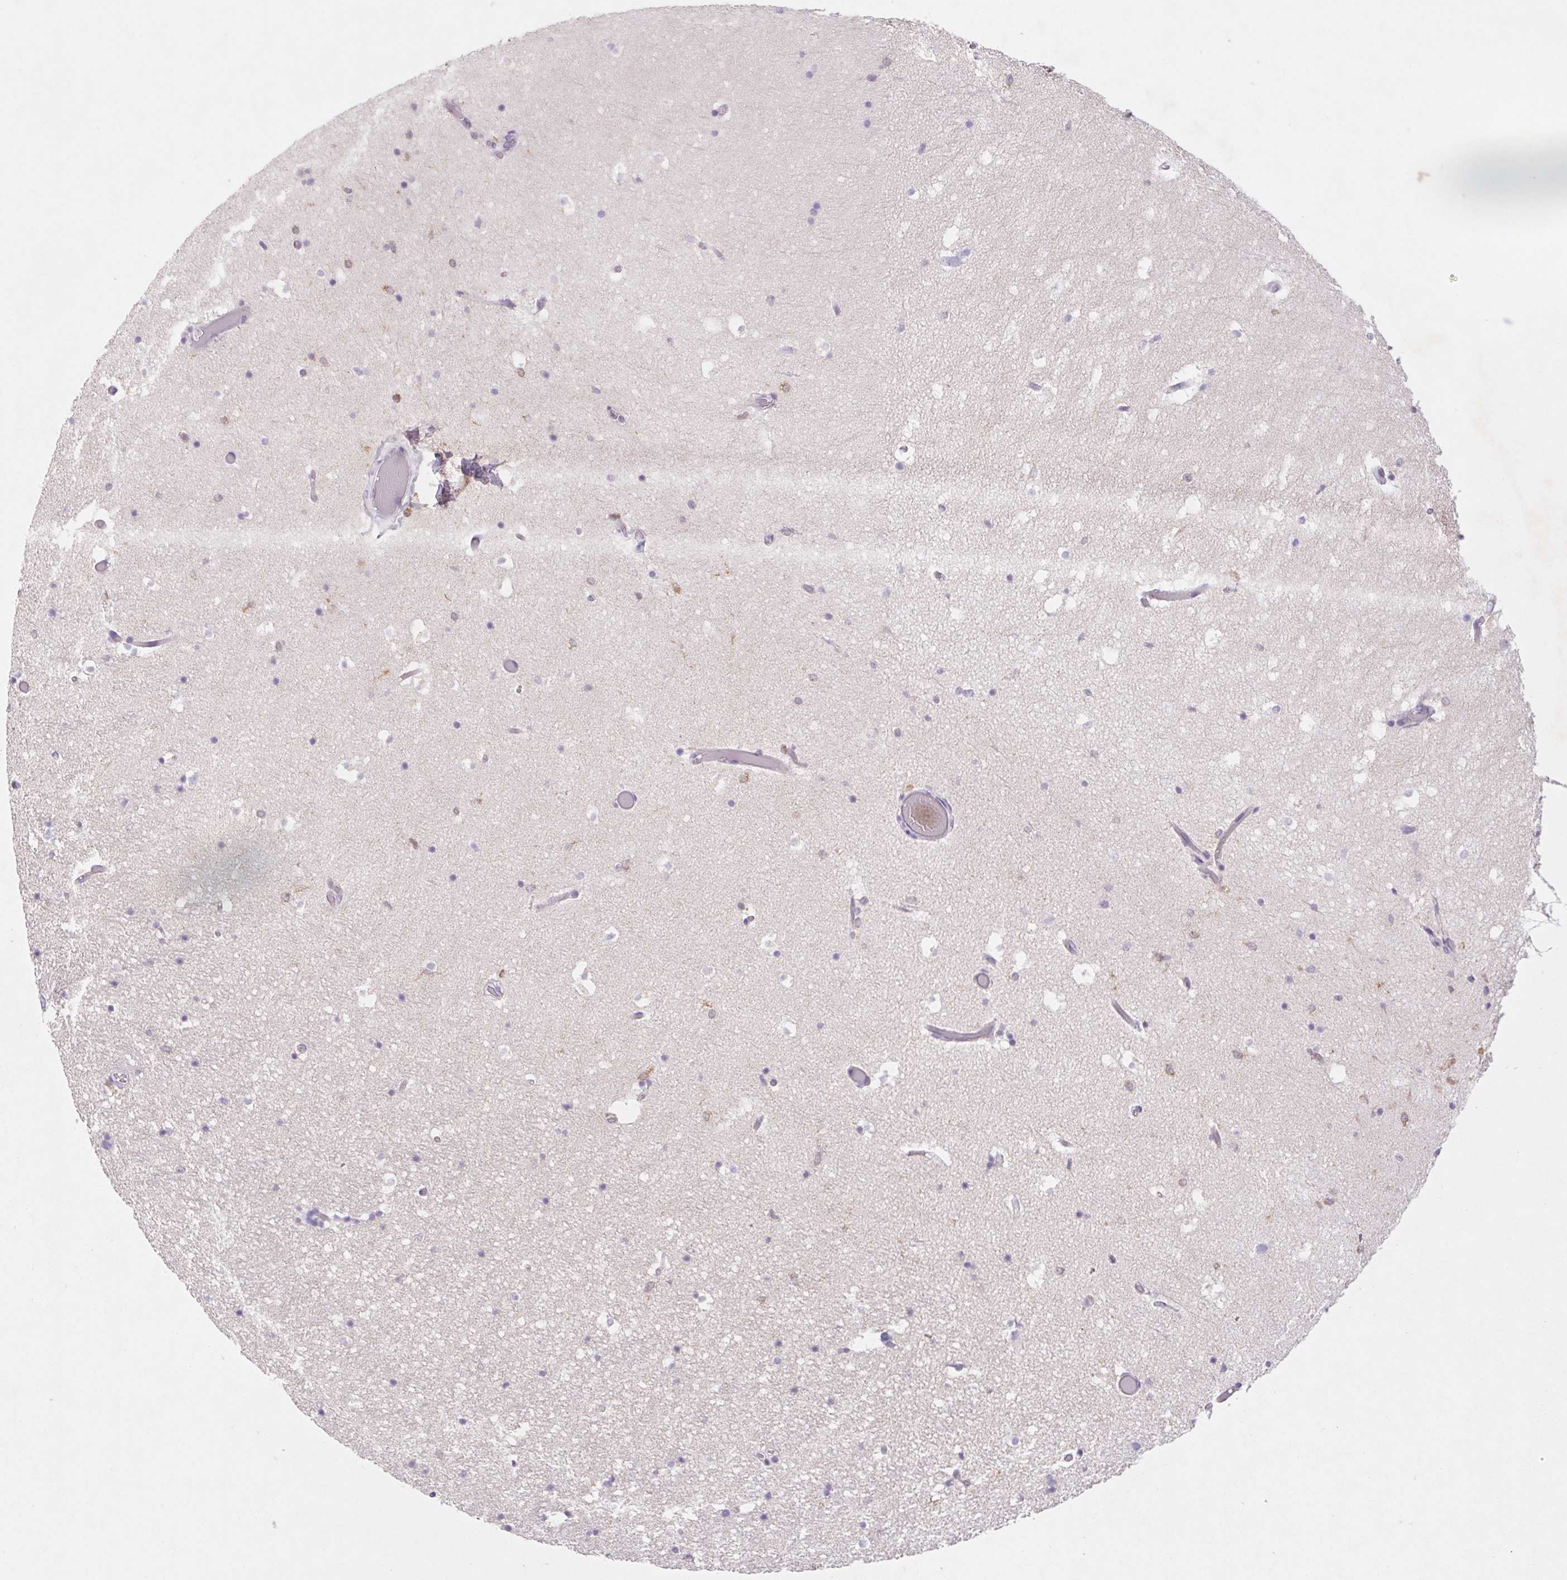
{"staining": {"intensity": "negative", "quantity": "none", "location": "none"}, "tissue": "hippocampus", "cell_type": "Glial cells", "image_type": "normal", "snomed": [{"axis": "morphology", "description": "Normal tissue, NOS"}, {"axis": "topography", "description": "Hippocampus"}], "caption": "The histopathology image displays no significant positivity in glial cells of hippocampus.", "gene": "DPPA5", "patient": {"sex": "male", "age": 26}}